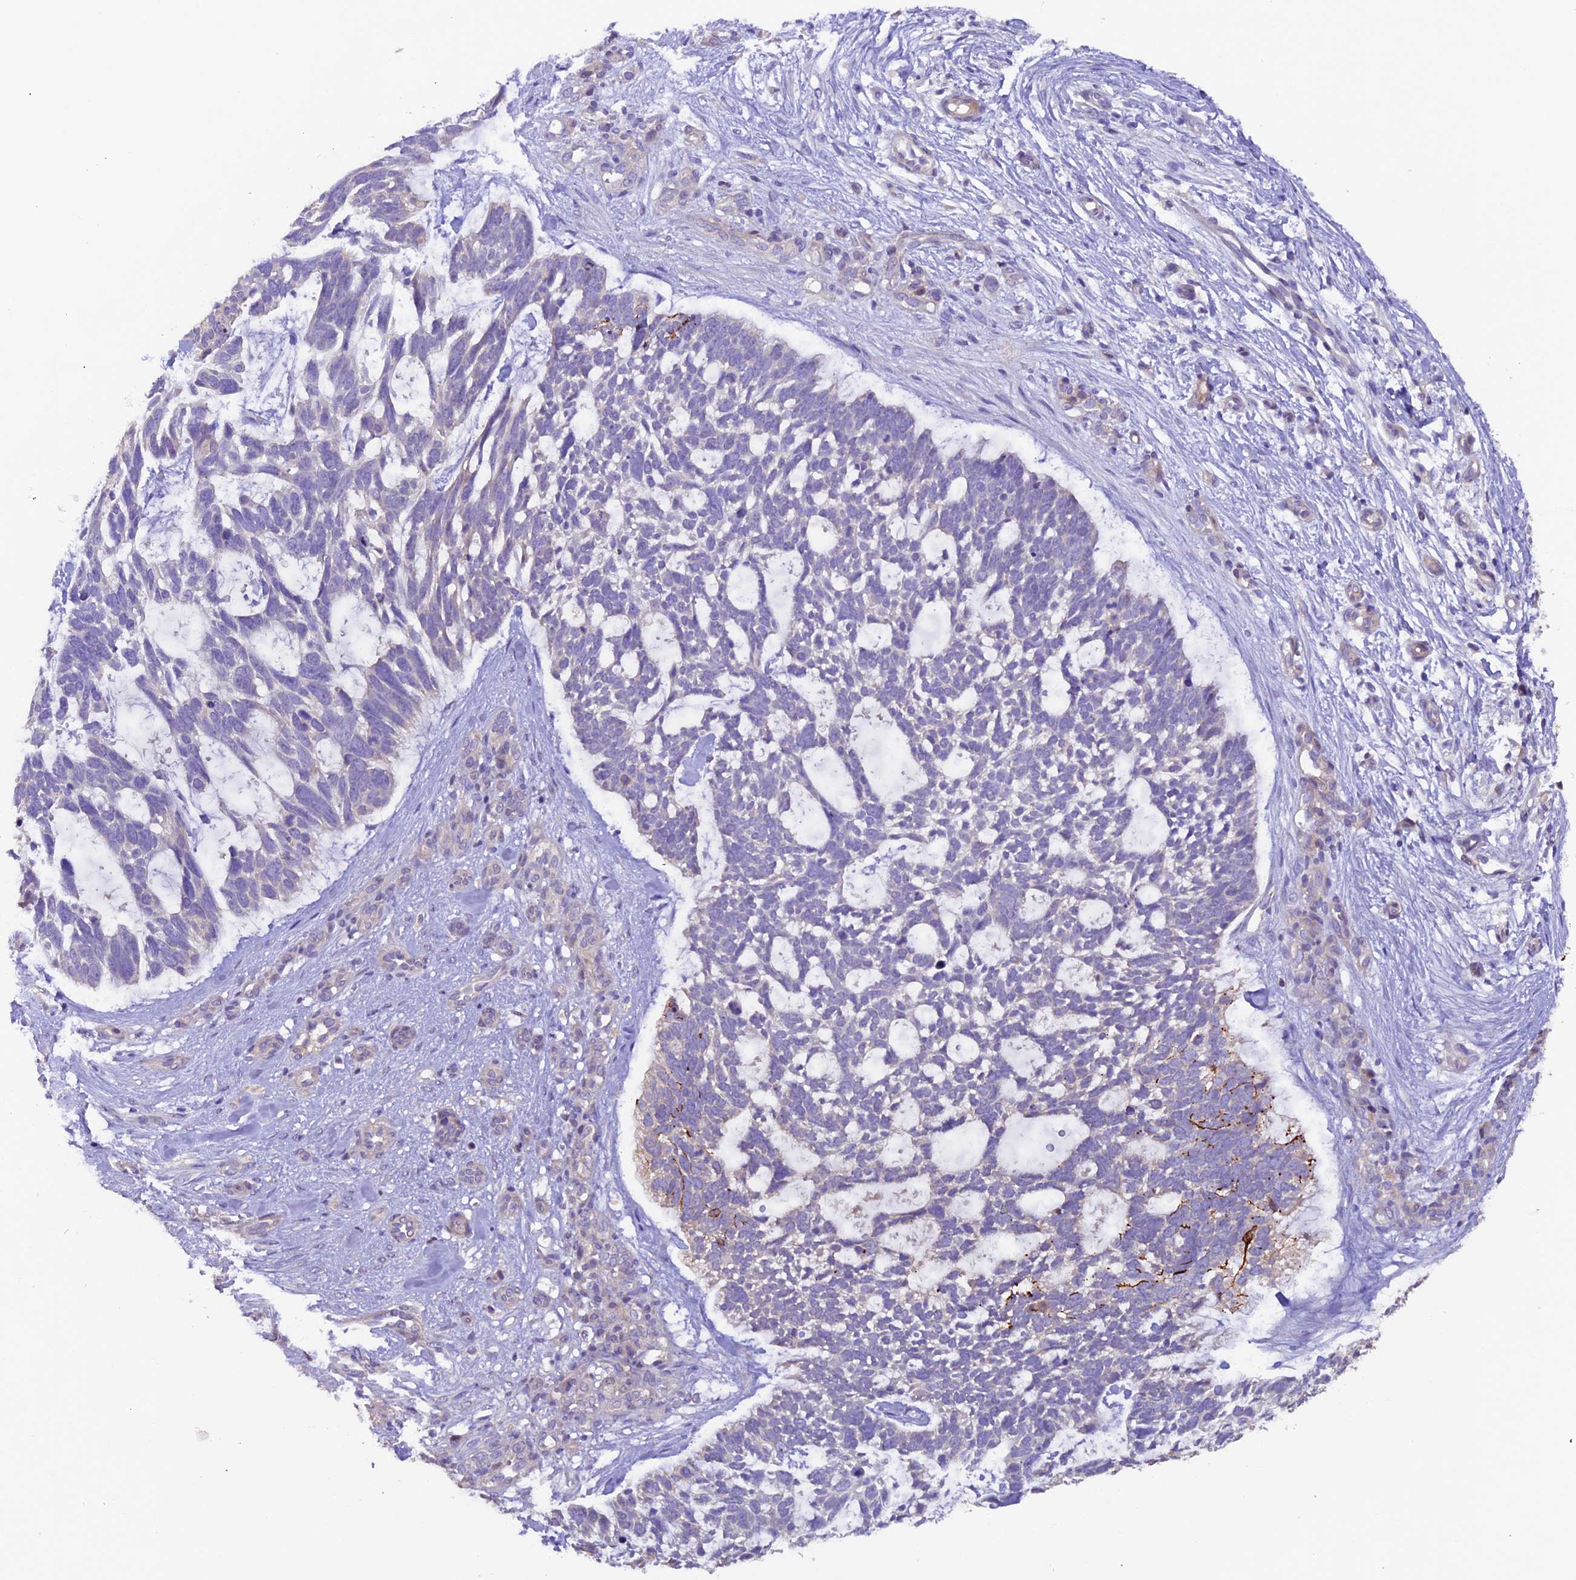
{"staining": {"intensity": "negative", "quantity": "none", "location": "none"}, "tissue": "skin cancer", "cell_type": "Tumor cells", "image_type": "cancer", "snomed": [{"axis": "morphology", "description": "Basal cell carcinoma"}, {"axis": "topography", "description": "Skin"}], "caption": "Image shows no significant protein expression in tumor cells of skin cancer.", "gene": "NCK2", "patient": {"sex": "male", "age": 88}}